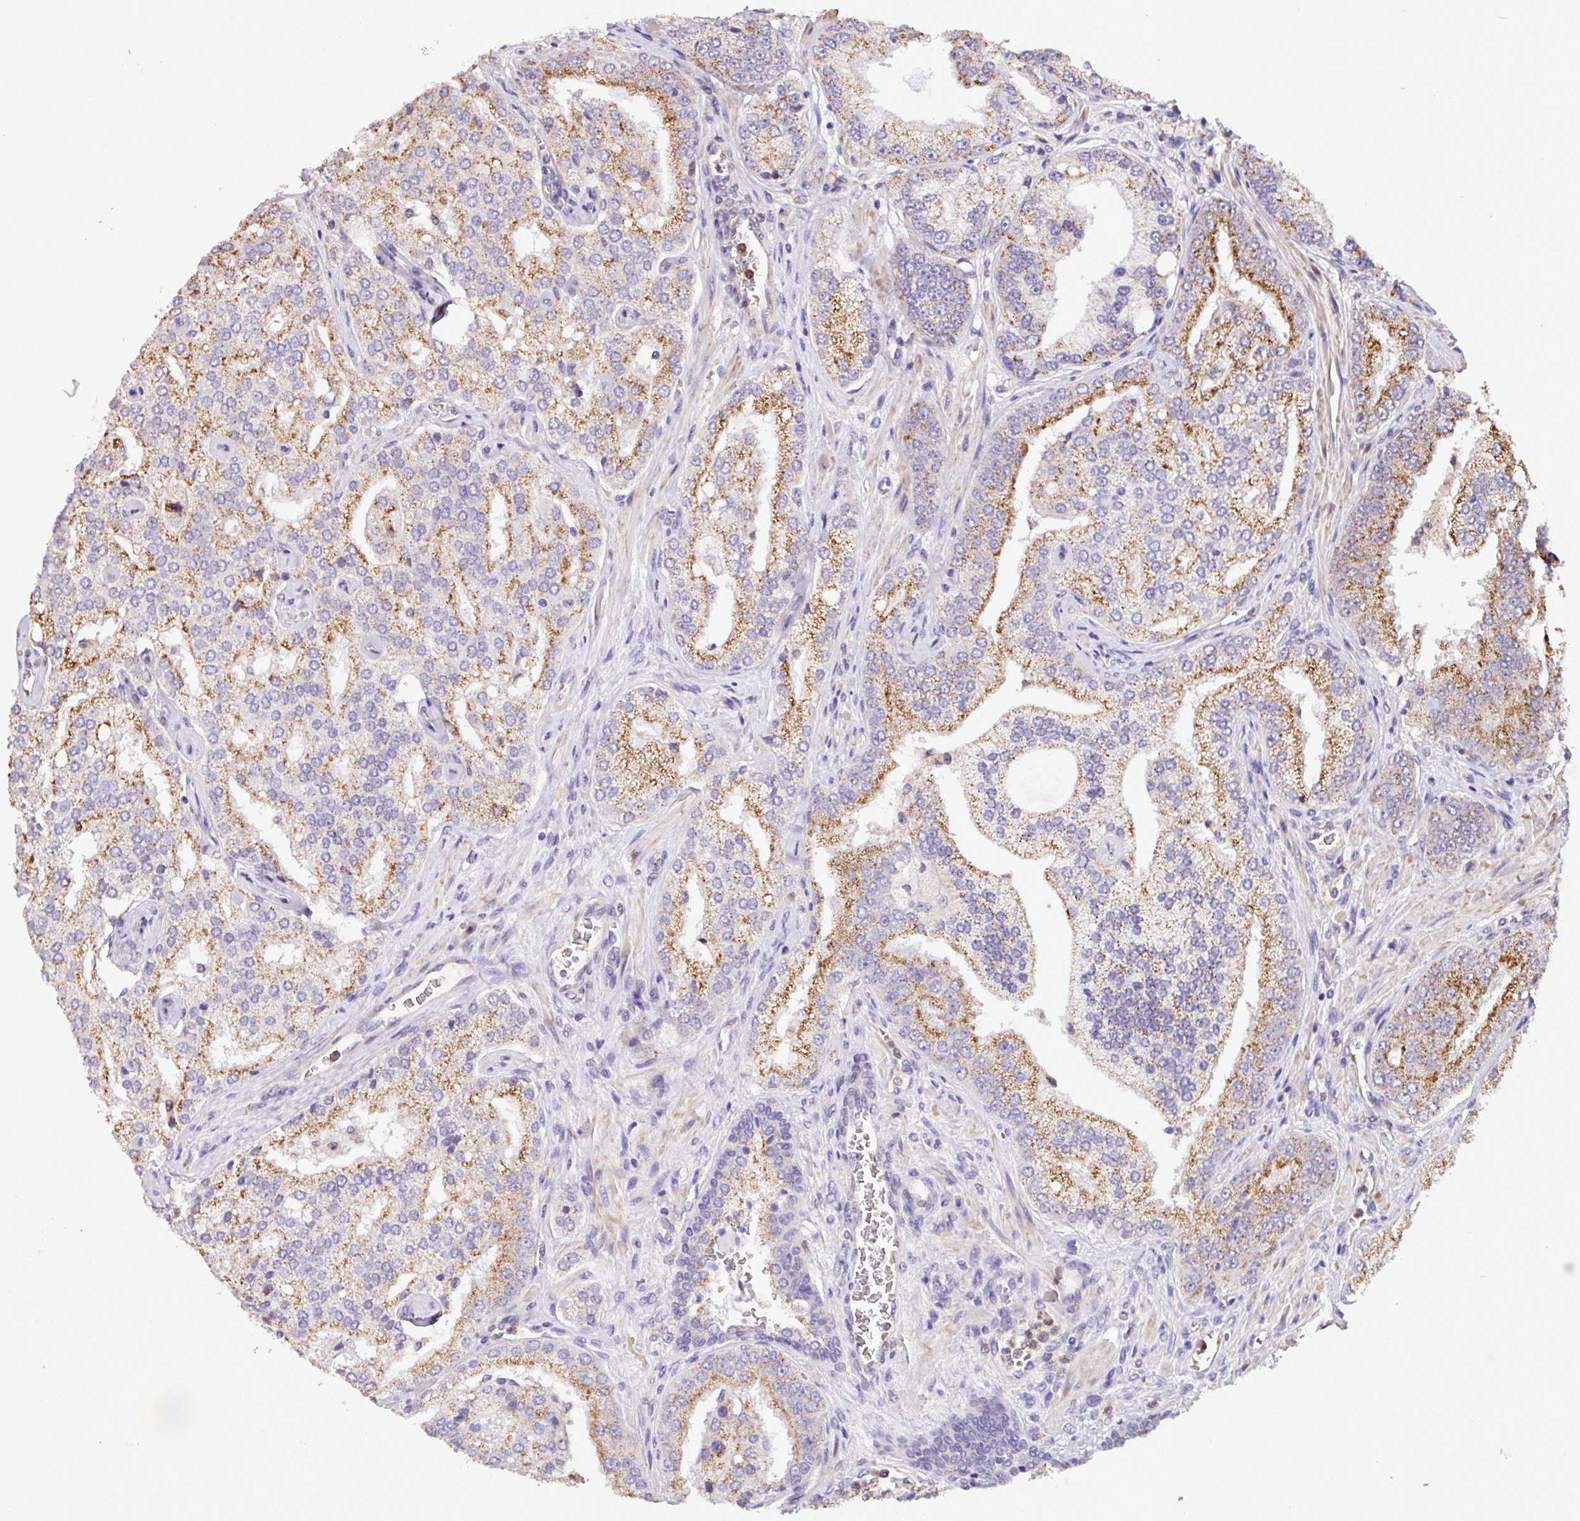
{"staining": {"intensity": "moderate", "quantity": ">75%", "location": "cytoplasmic/membranous"}, "tissue": "prostate cancer", "cell_type": "Tumor cells", "image_type": "cancer", "snomed": [{"axis": "morphology", "description": "Adenocarcinoma, High grade"}, {"axis": "topography", "description": "Prostate"}], "caption": "This is an image of immunohistochemistry staining of high-grade adenocarcinoma (prostate), which shows moderate positivity in the cytoplasmic/membranous of tumor cells.", "gene": "CHST11", "patient": {"sex": "male", "age": 68}}